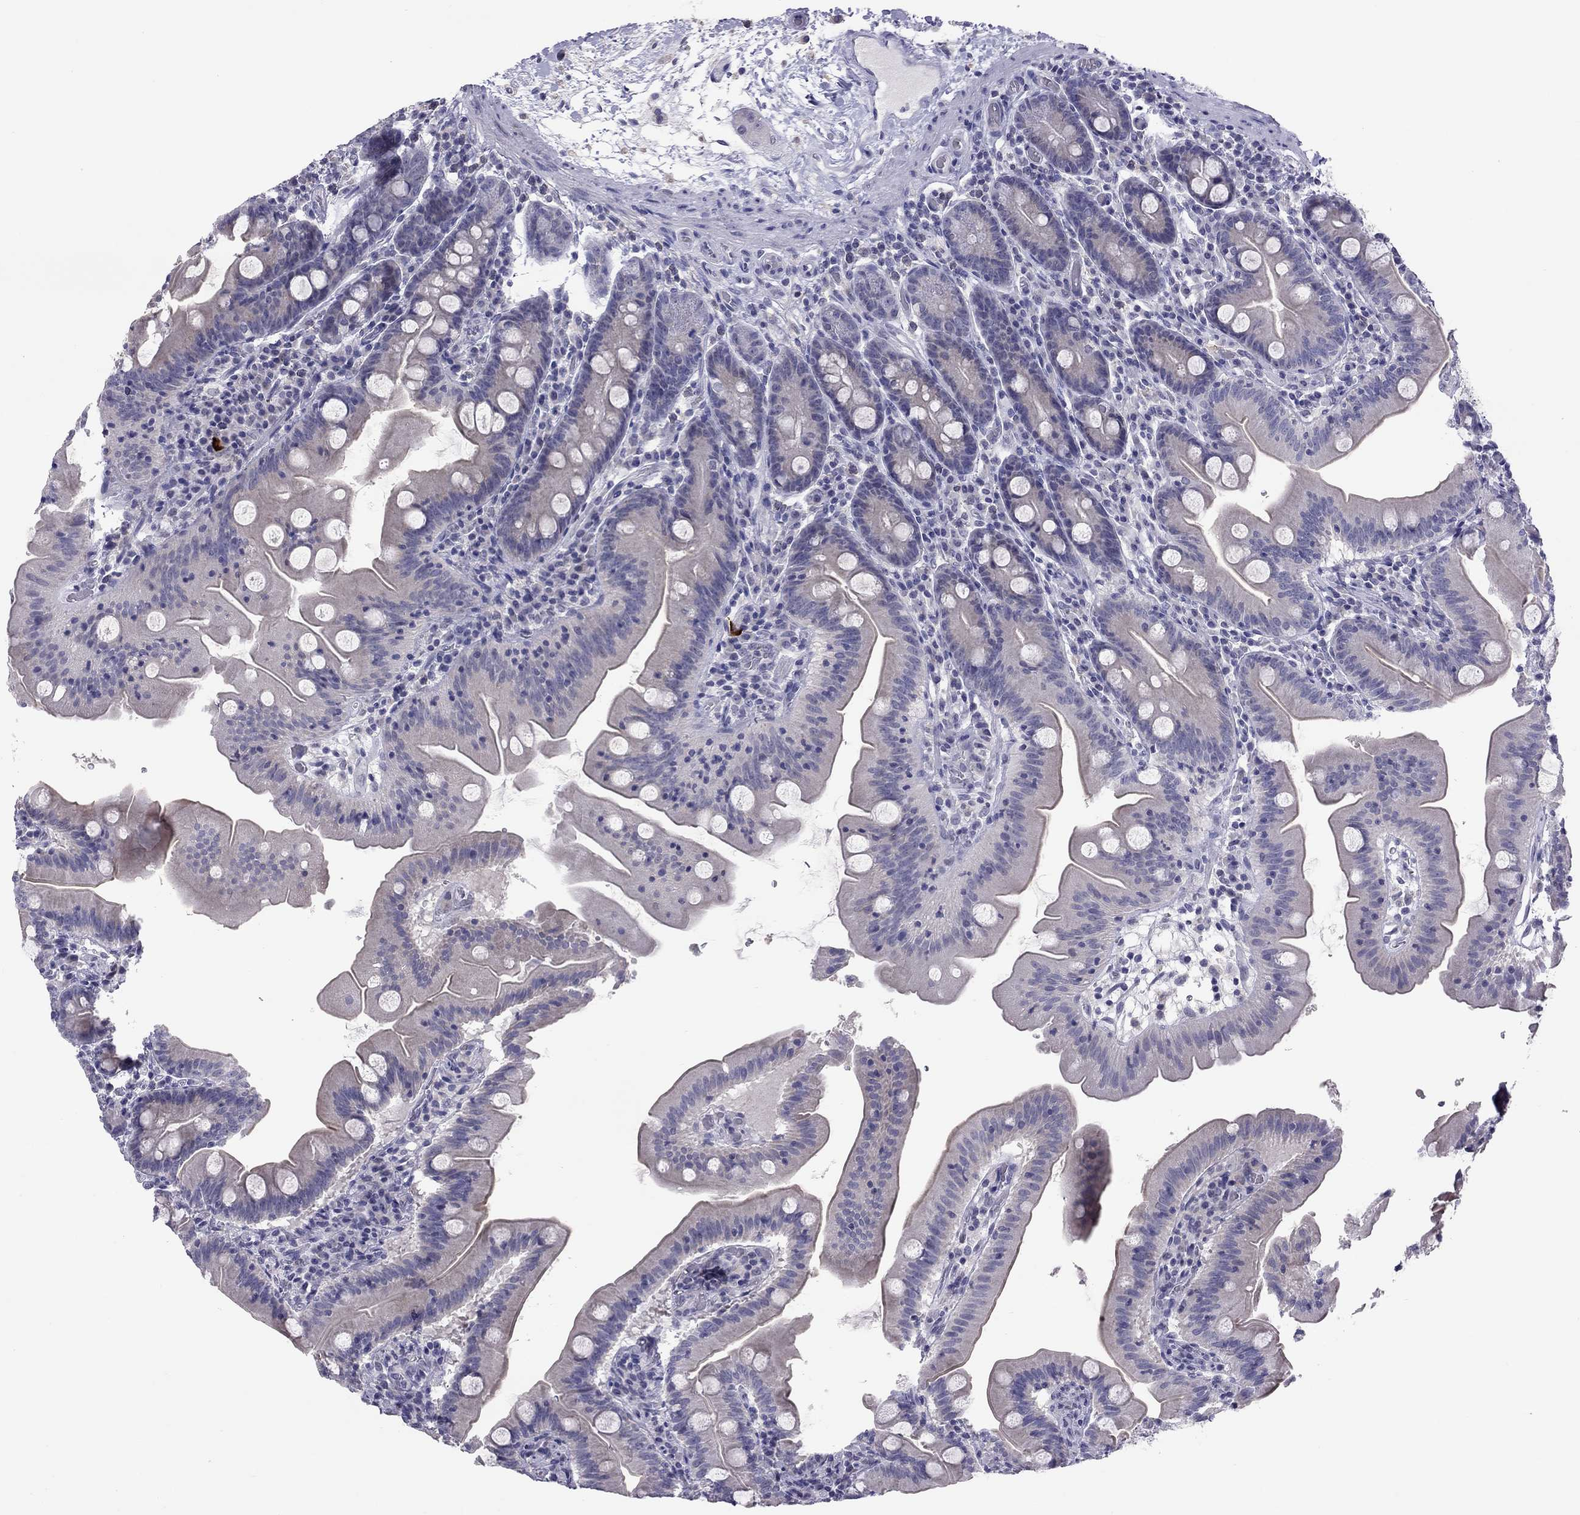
{"staining": {"intensity": "weak", "quantity": "<25%", "location": "cytoplasmic/membranous"}, "tissue": "small intestine", "cell_type": "Glandular cells", "image_type": "normal", "snomed": [{"axis": "morphology", "description": "Normal tissue, NOS"}, {"axis": "topography", "description": "Small intestine"}], "caption": "DAB immunohistochemical staining of normal human small intestine demonstrates no significant expression in glandular cells.", "gene": "PPP1R3A", "patient": {"sex": "male", "age": 37}}